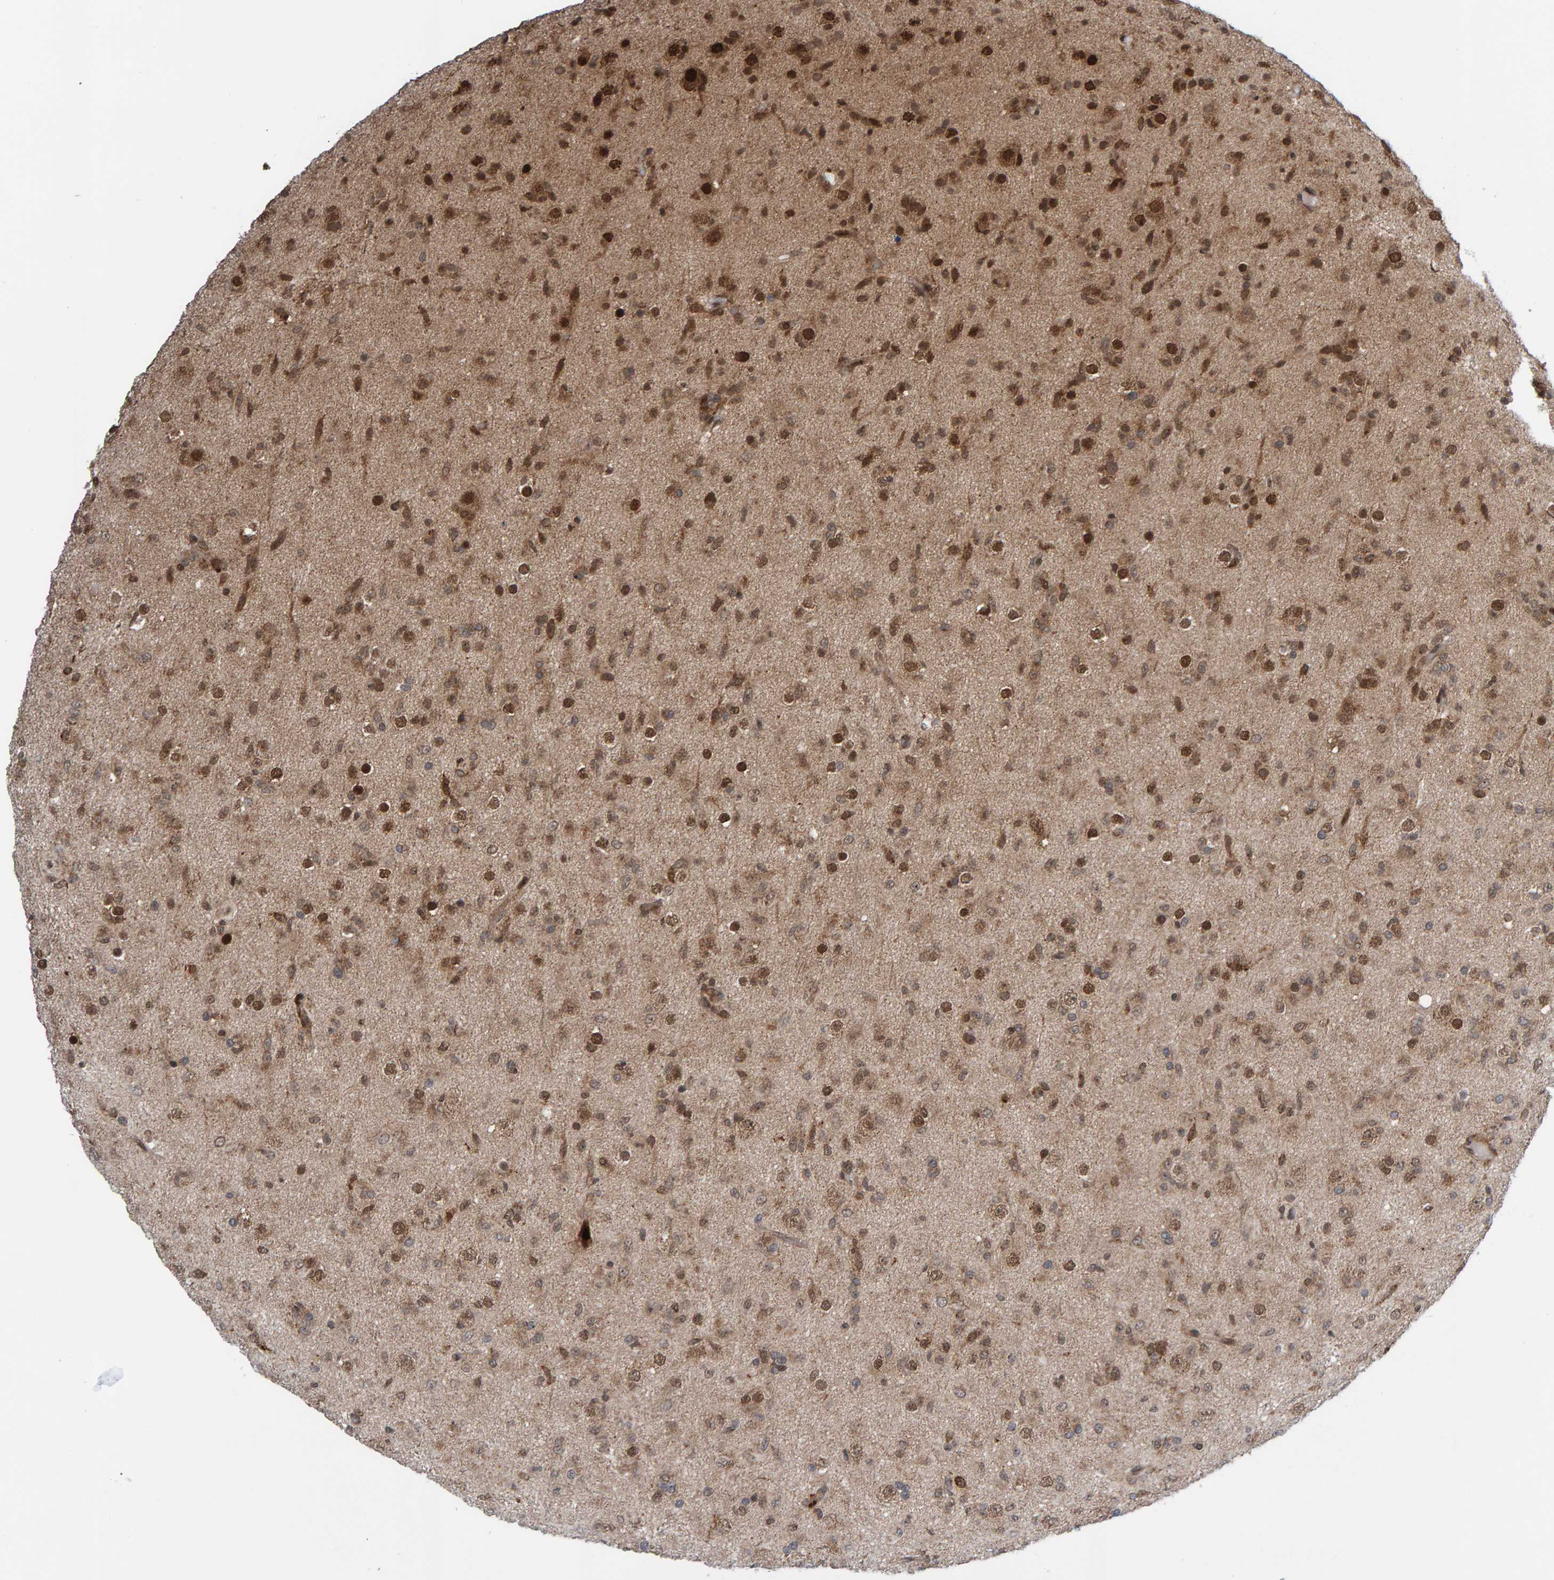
{"staining": {"intensity": "moderate", "quantity": ">75%", "location": "cytoplasmic/membranous,nuclear"}, "tissue": "glioma", "cell_type": "Tumor cells", "image_type": "cancer", "snomed": [{"axis": "morphology", "description": "Glioma, malignant, Low grade"}, {"axis": "topography", "description": "Brain"}], "caption": "Immunohistochemistry of human malignant low-grade glioma displays medium levels of moderate cytoplasmic/membranous and nuclear staining in approximately >75% of tumor cells.", "gene": "ZNF366", "patient": {"sex": "male", "age": 65}}